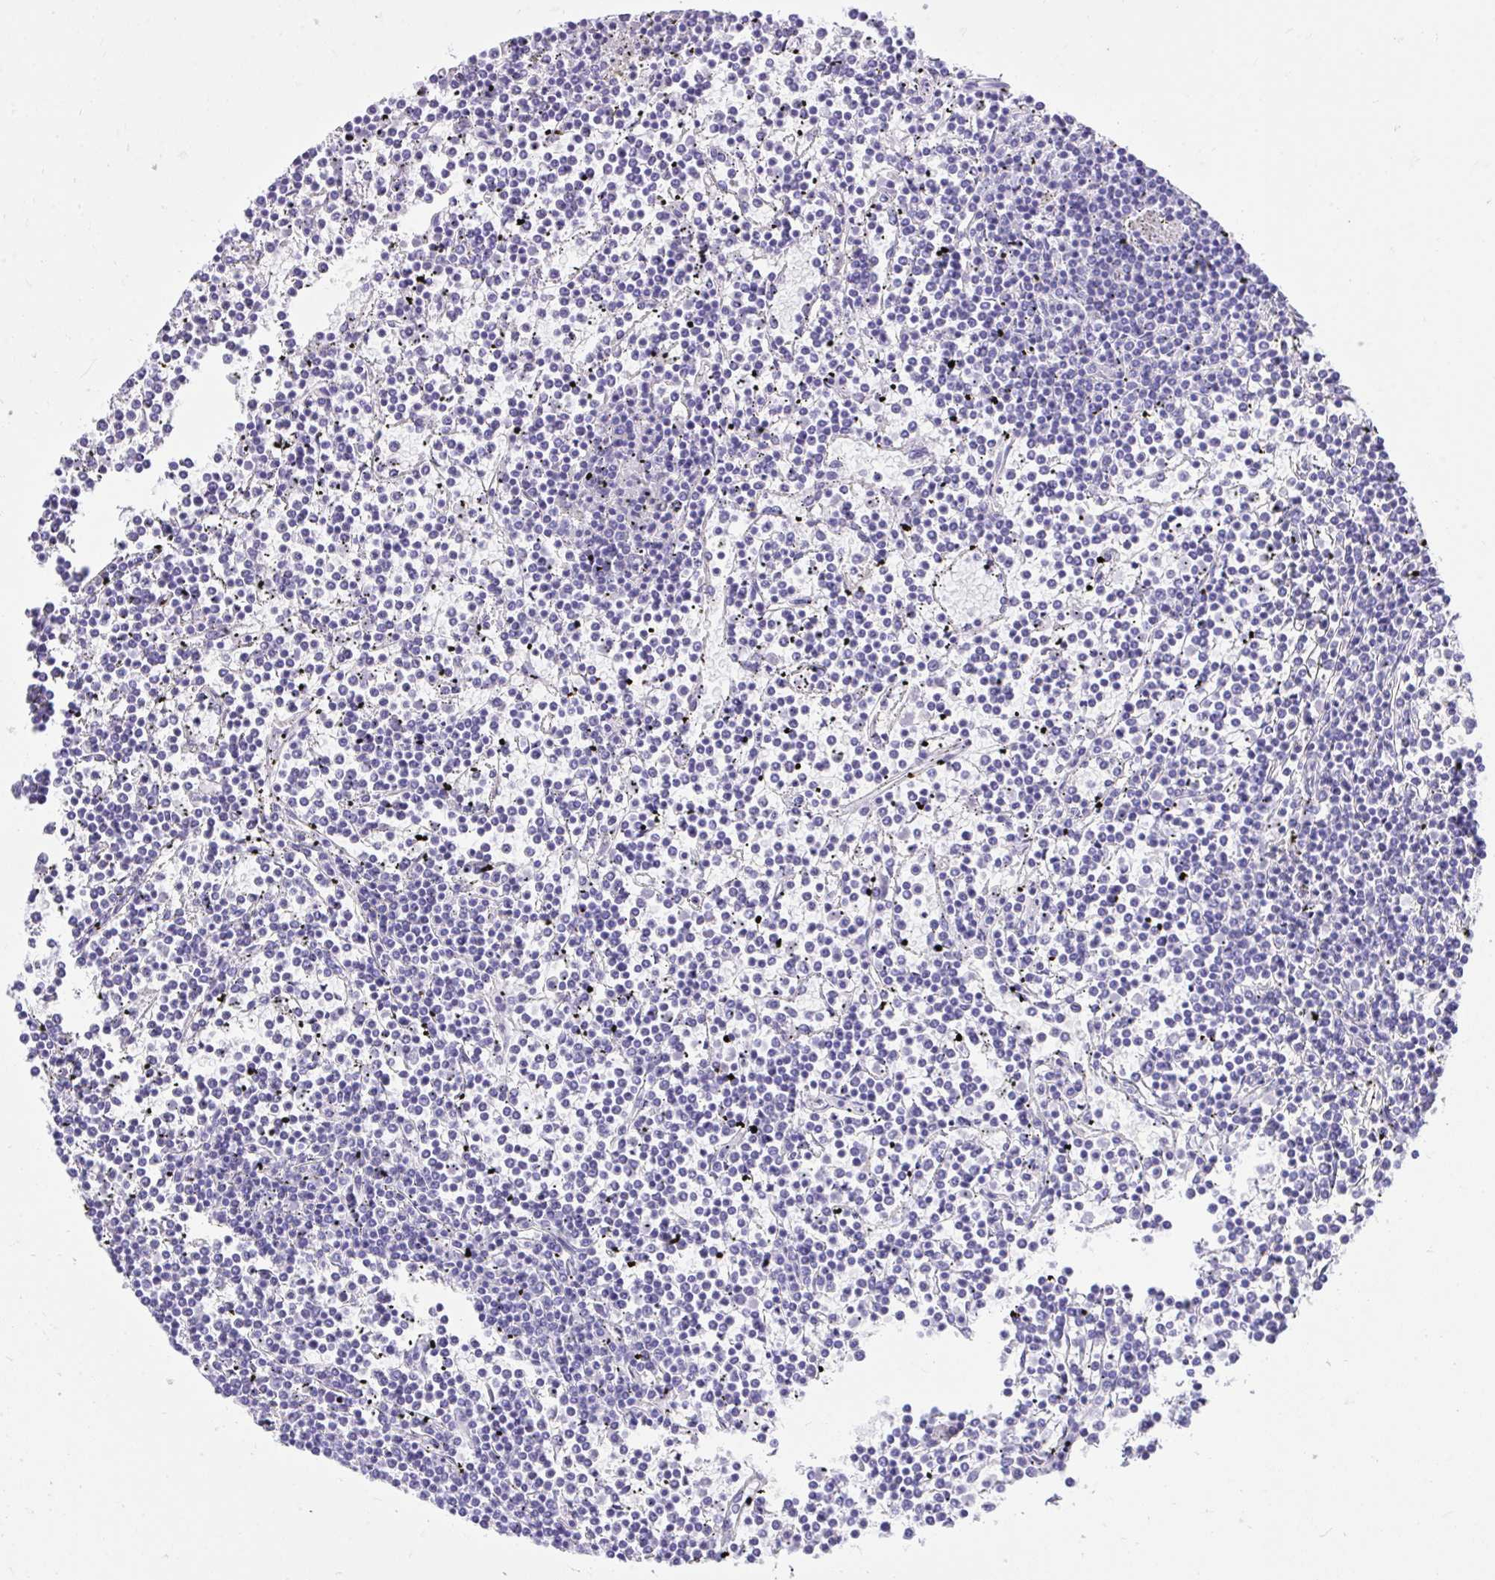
{"staining": {"intensity": "negative", "quantity": "none", "location": "none"}, "tissue": "lymphoma", "cell_type": "Tumor cells", "image_type": "cancer", "snomed": [{"axis": "morphology", "description": "Malignant lymphoma, non-Hodgkin's type, Low grade"}, {"axis": "topography", "description": "Spleen"}], "caption": "Lymphoma stained for a protein using immunohistochemistry displays no expression tumor cells.", "gene": "KCNN4", "patient": {"sex": "female", "age": 19}}